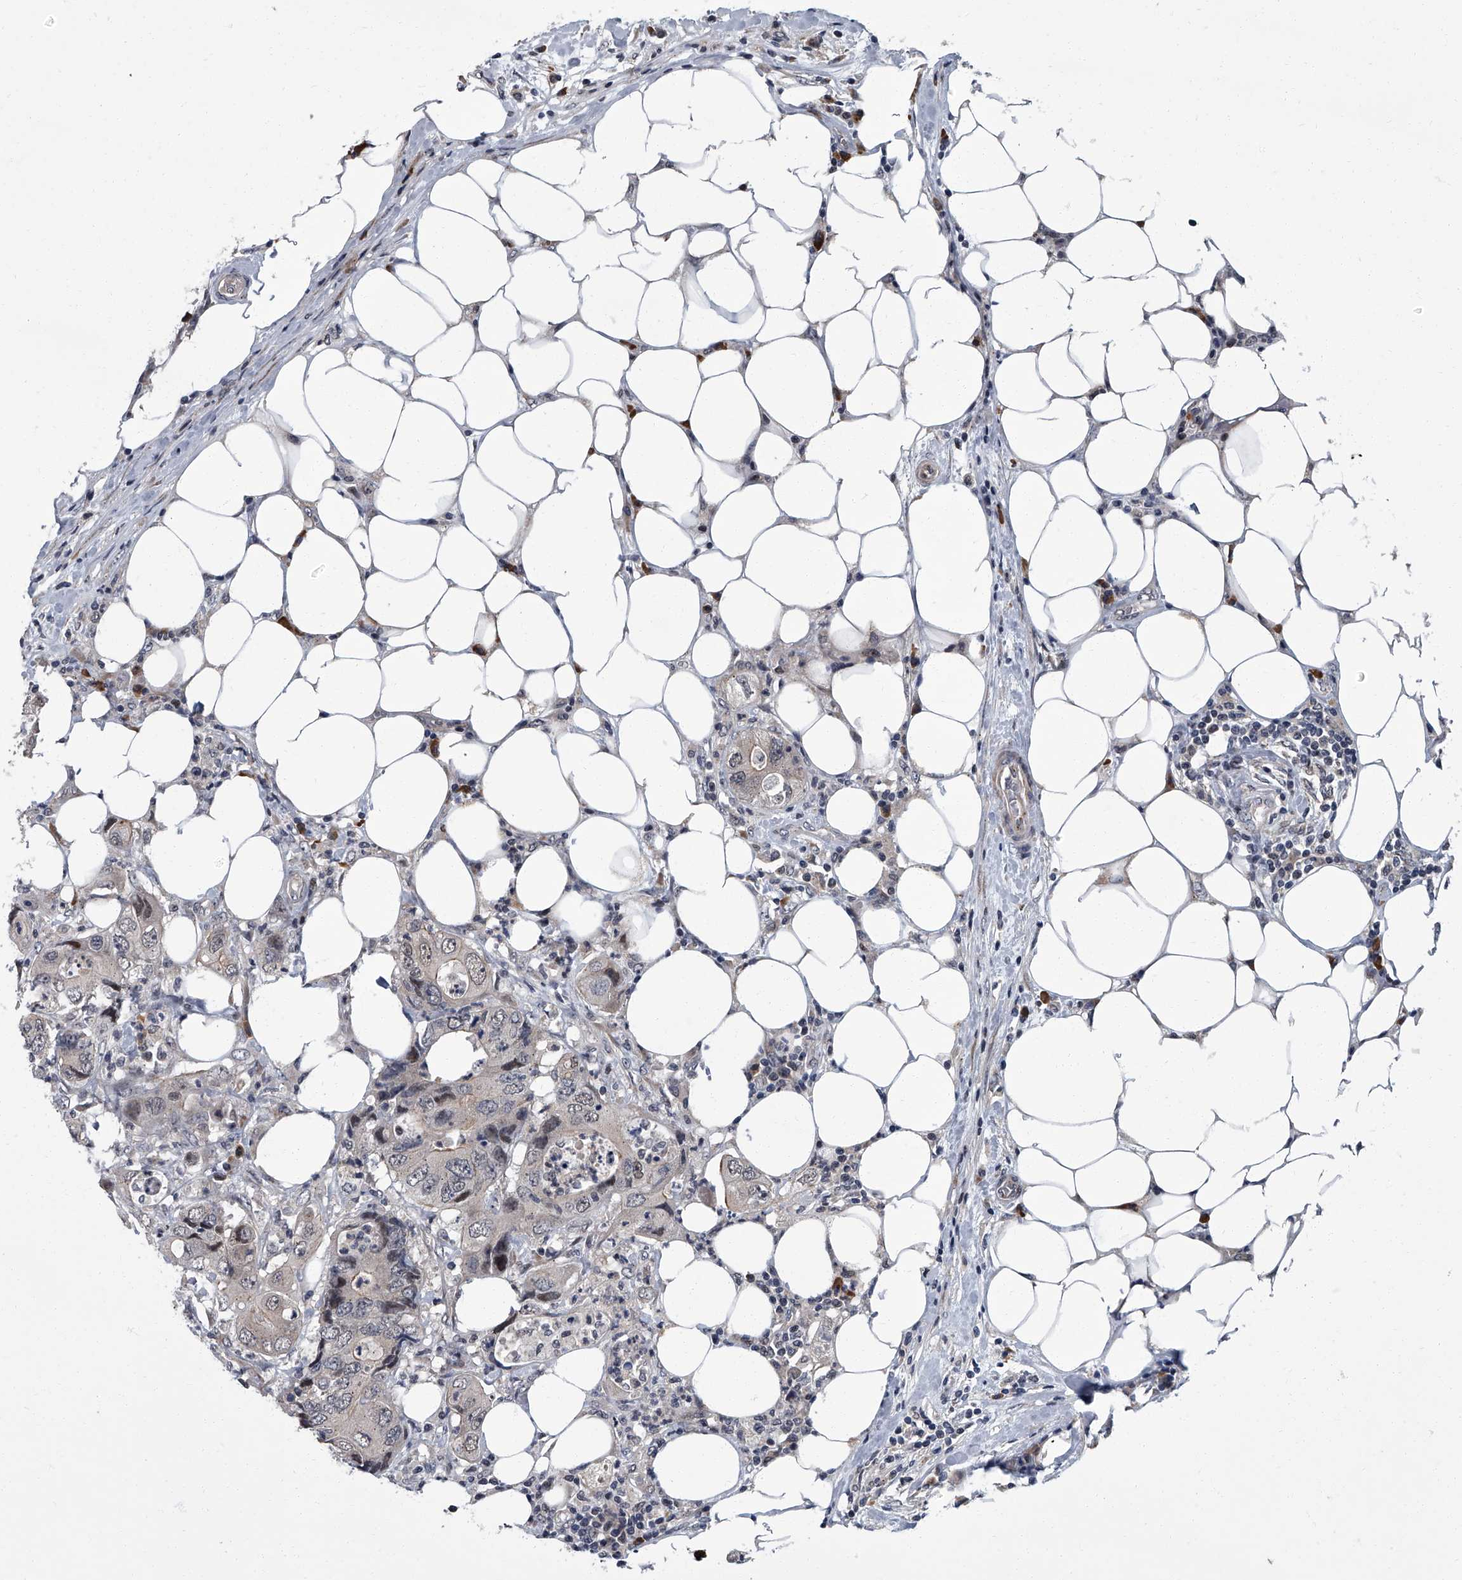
{"staining": {"intensity": "negative", "quantity": "none", "location": "none"}, "tissue": "colorectal cancer", "cell_type": "Tumor cells", "image_type": "cancer", "snomed": [{"axis": "morphology", "description": "Adenocarcinoma, NOS"}, {"axis": "topography", "description": "Colon"}], "caption": "An immunohistochemistry (IHC) photomicrograph of colorectal cancer is shown. There is no staining in tumor cells of colorectal cancer.", "gene": "ZNF274", "patient": {"sex": "male", "age": 71}}